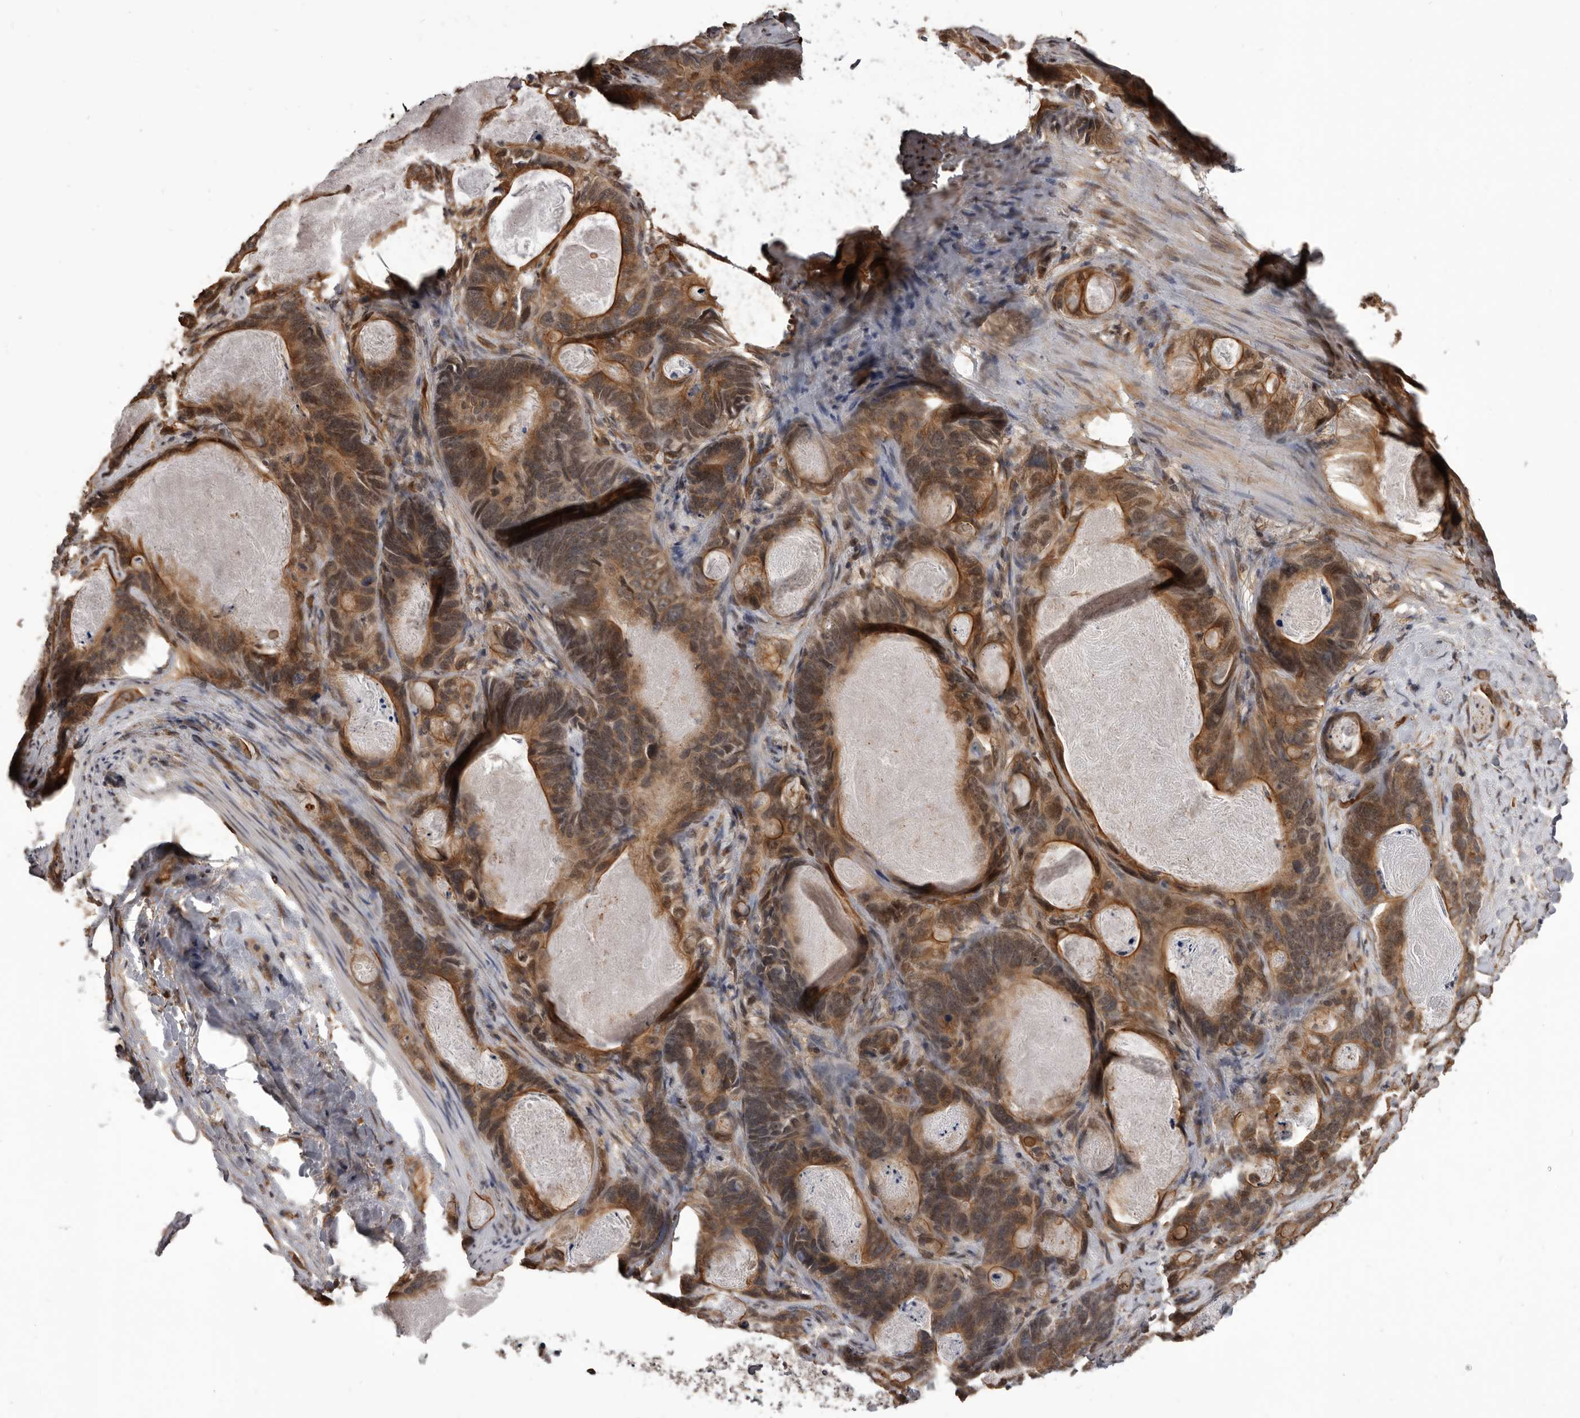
{"staining": {"intensity": "moderate", "quantity": ">75%", "location": "cytoplasmic/membranous"}, "tissue": "stomach cancer", "cell_type": "Tumor cells", "image_type": "cancer", "snomed": [{"axis": "morphology", "description": "Normal tissue, NOS"}, {"axis": "morphology", "description": "Adenocarcinoma, NOS"}, {"axis": "topography", "description": "Stomach"}], "caption": "An image showing moderate cytoplasmic/membranous expression in about >75% of tumor cells in stomach adenocarcinoma, as visualized by brown immunohistochemical staining.", "gene": "ADAMTS20", "patient": {"sex": "female", "age": 89}}